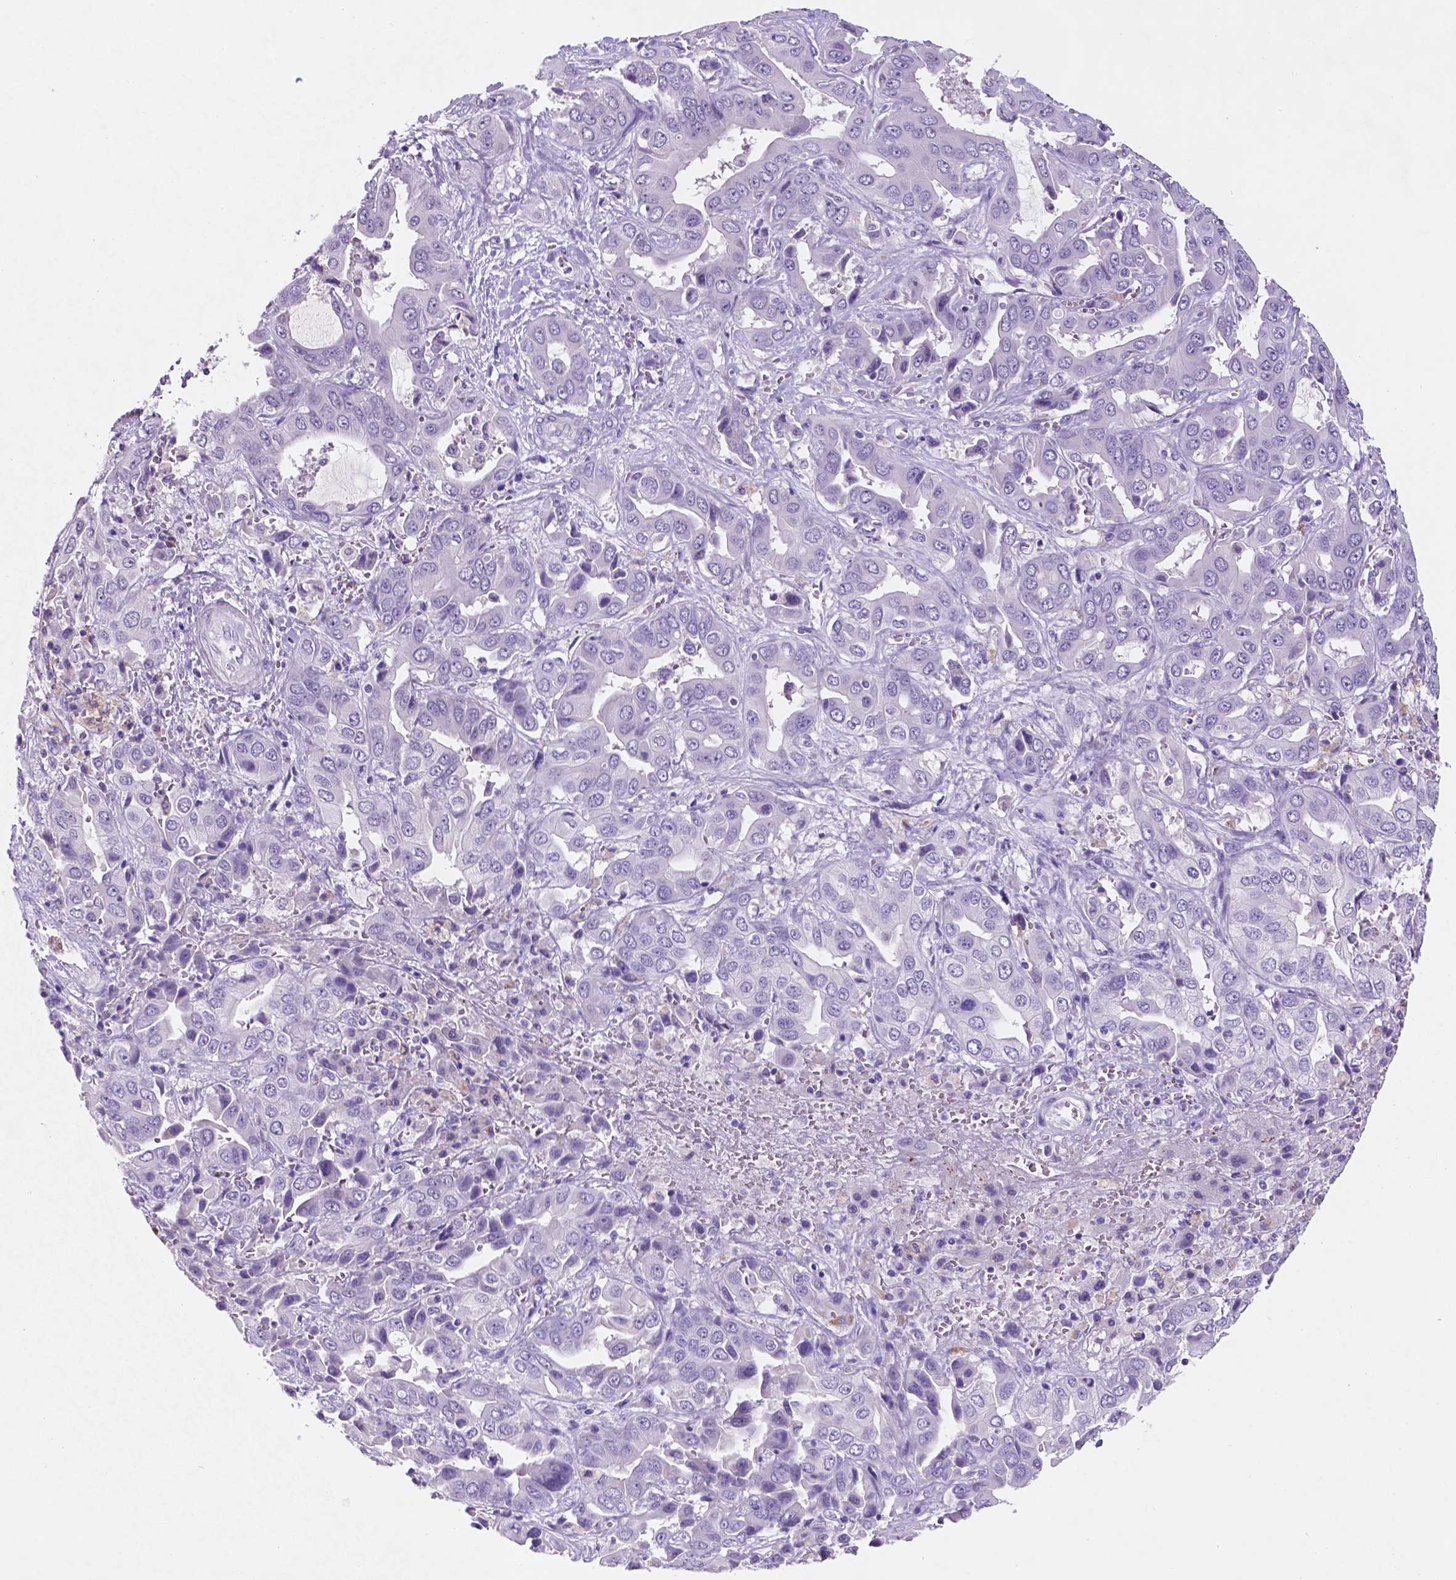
{"staining": {"intensity": "negative", "quantity": "none", "location": "none"}, "tissue": "liver cancer", "cell_type": "Tumor cells", "image_type": "cancer", "snomed": [{"axis": "morphology", "description": "Cholangiocarcinoma"}, {"axis": "topography", "description": "Liver"}], "caption": "Immunohistochemistry (IHC) image of human liver cholangiocarcinoma stained for a protein (brown), which exhibits no staining in tumor cells.", "gene": "EBLN2", "patient": {"sex": "female", "age": 52}}